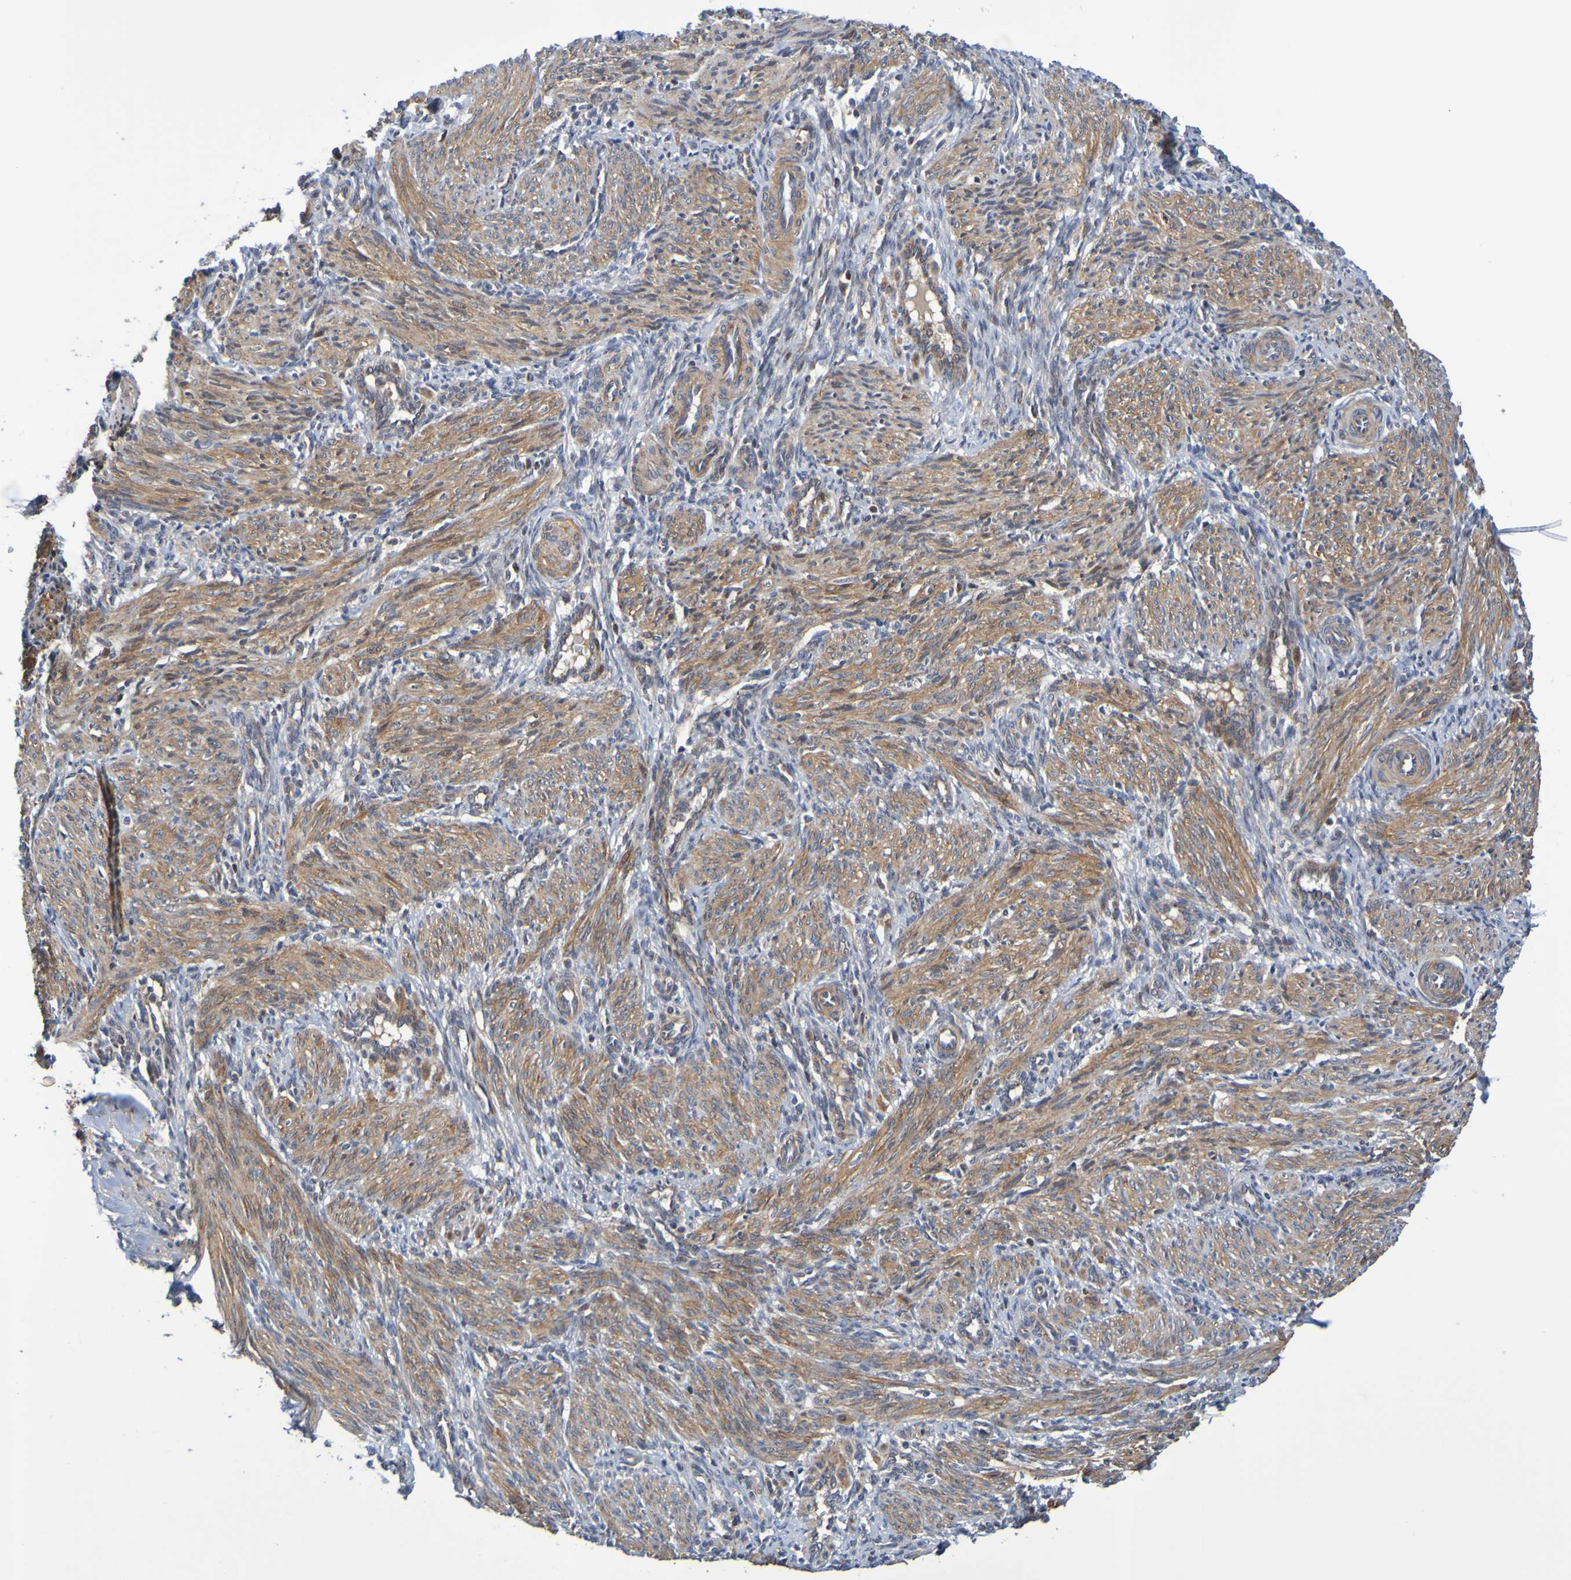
{"staining": {"intensity": "moderate", "quantity": ">75%", "location": "cytoplasmic/membranous"}, "tissue": "smooth muscle", "cell_type": "Smooth muscle cells", "image_type": "normal", "snomed": [{"axis": "morphology", "description": "Normal tissue, NOS"}, {"axis": "topography", "description": "Endometrium"}], "caption": "Immunohistochemistry histopathology image of unremarkable human smooth muscle stained for a protein (brown), which shows medium levels of moderate cytoplasmic/membranous positivity in about >75% of smooth muscle cells.", "gene": "CCDC51", "patient": {"sex": "female", "age": 33}}